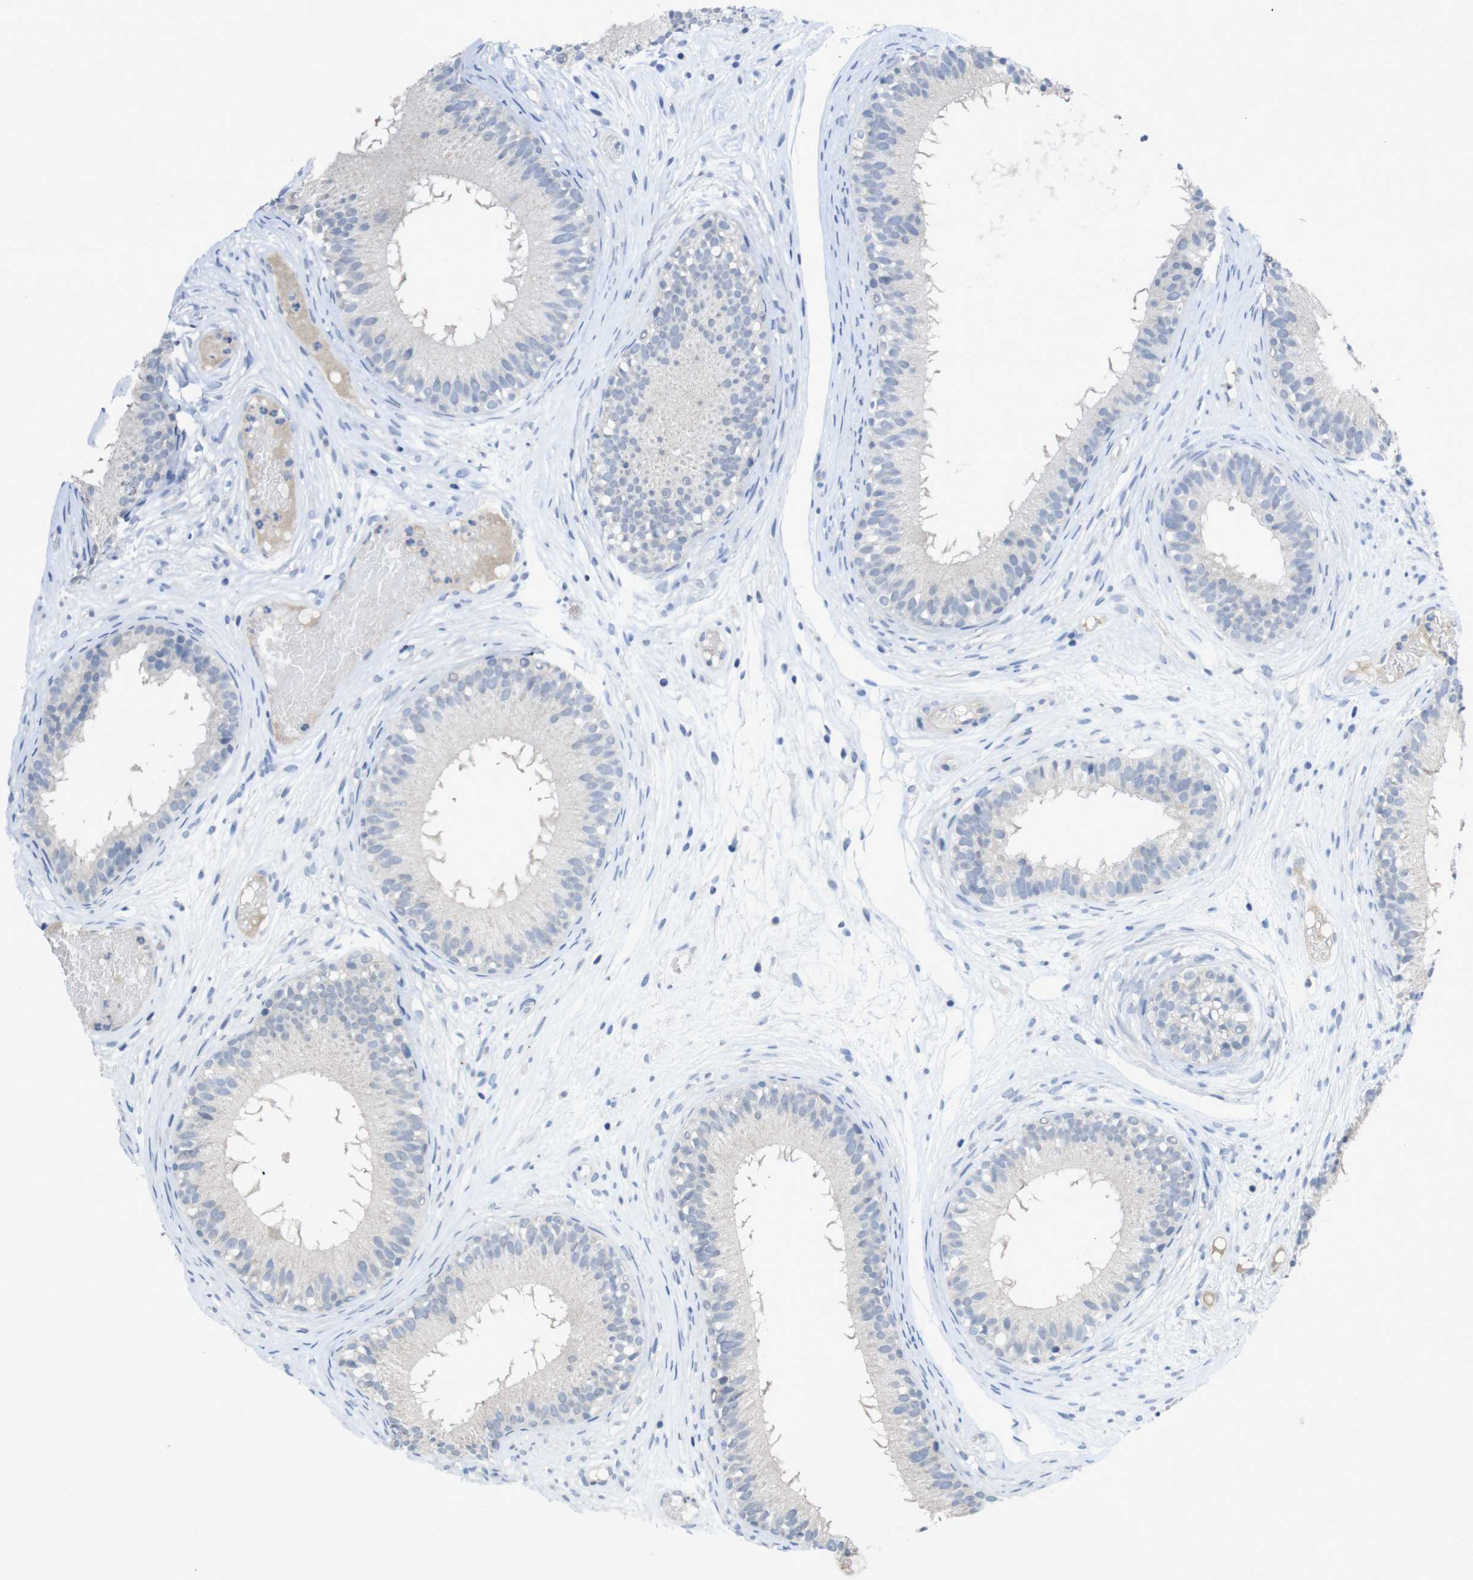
{"staining": {"intensity": "moderate", "quantity": "<25%", "location": "cytoplasmic/membranous"}, "tissue": "epididymis", "cell_type": "Glandular cells", "image_type": "normal", "snomed": [{"axis": "morphology", "description": "Normal tissue, NOS"}, {"axis": "morphology", "description": "Atrophy, NOS"}, {"axis": "topography", "description": "Testis"}, {"axis": "topography", "description": "Epididymis"}], "caption": "Immunohistochemical staining of benign human epididymis shows moderate cytoplasmic/membranous protein staining in approximately <25% of glandular cells.", "gene": "SLAMF7", "patient": {"sex": "male", "age": 18}}